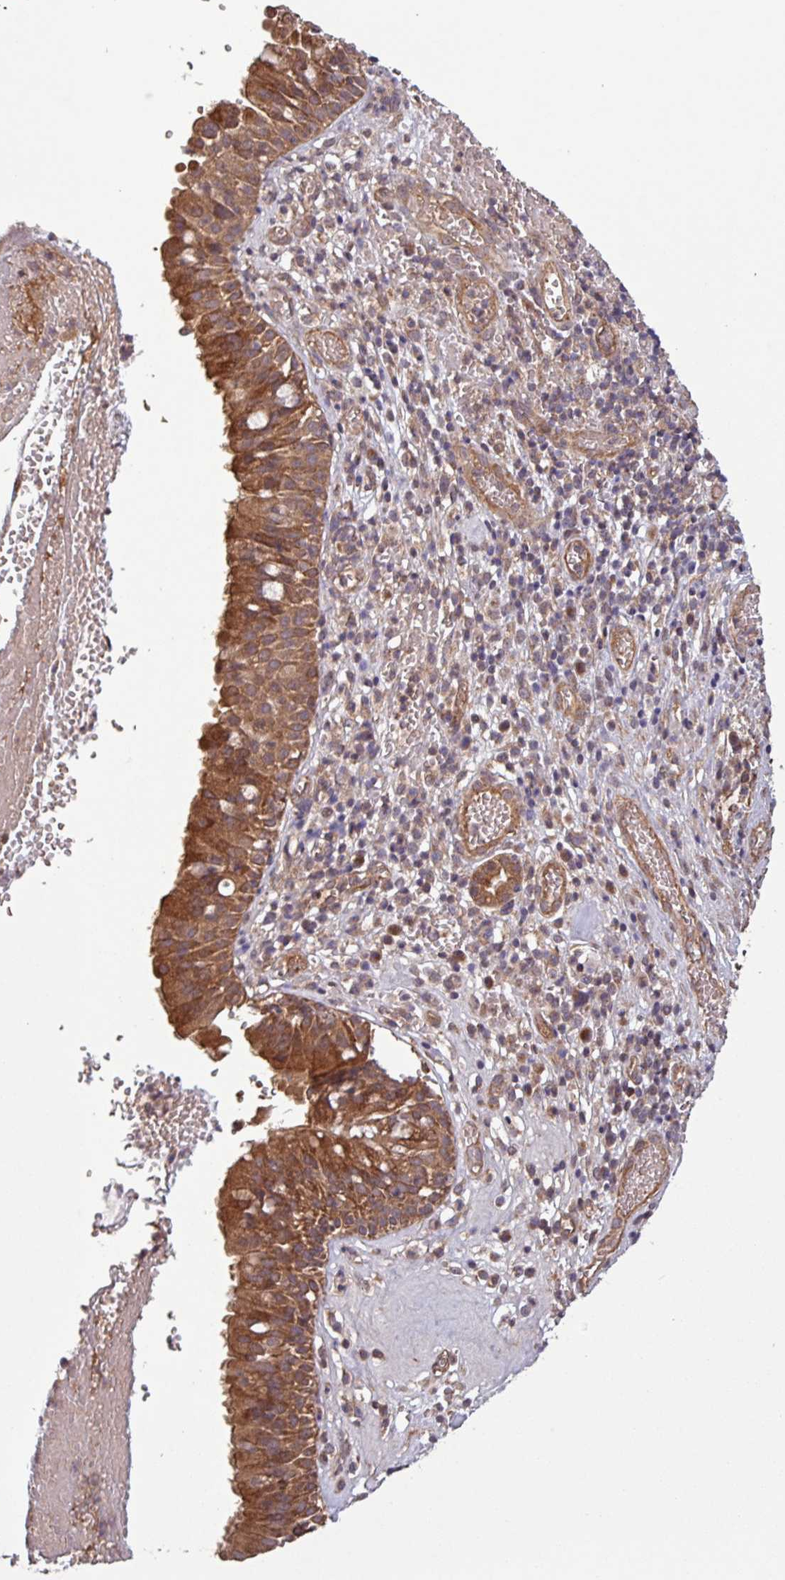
{"staining": {"intensity": "strong", "quantity": ">75%", "location": "cytoplasmic/membranous"}, "tissue": "nasopharynx", "cell_type": "Respiratory epithelial cells", "image_type": "normal", "snomed": [{"axis": "morphology", "description": "Normal tissue, NOS"}, {"axis": "topography", "description": "Nasopharynx"}], "caption": "Strong cytoplasmic/membranous staining is seen in about >75% of respiratory epithelial cells in benign nasopharynx.", "gene": "TRABD2A", "patient": {"sex": "male", "age": 65}}